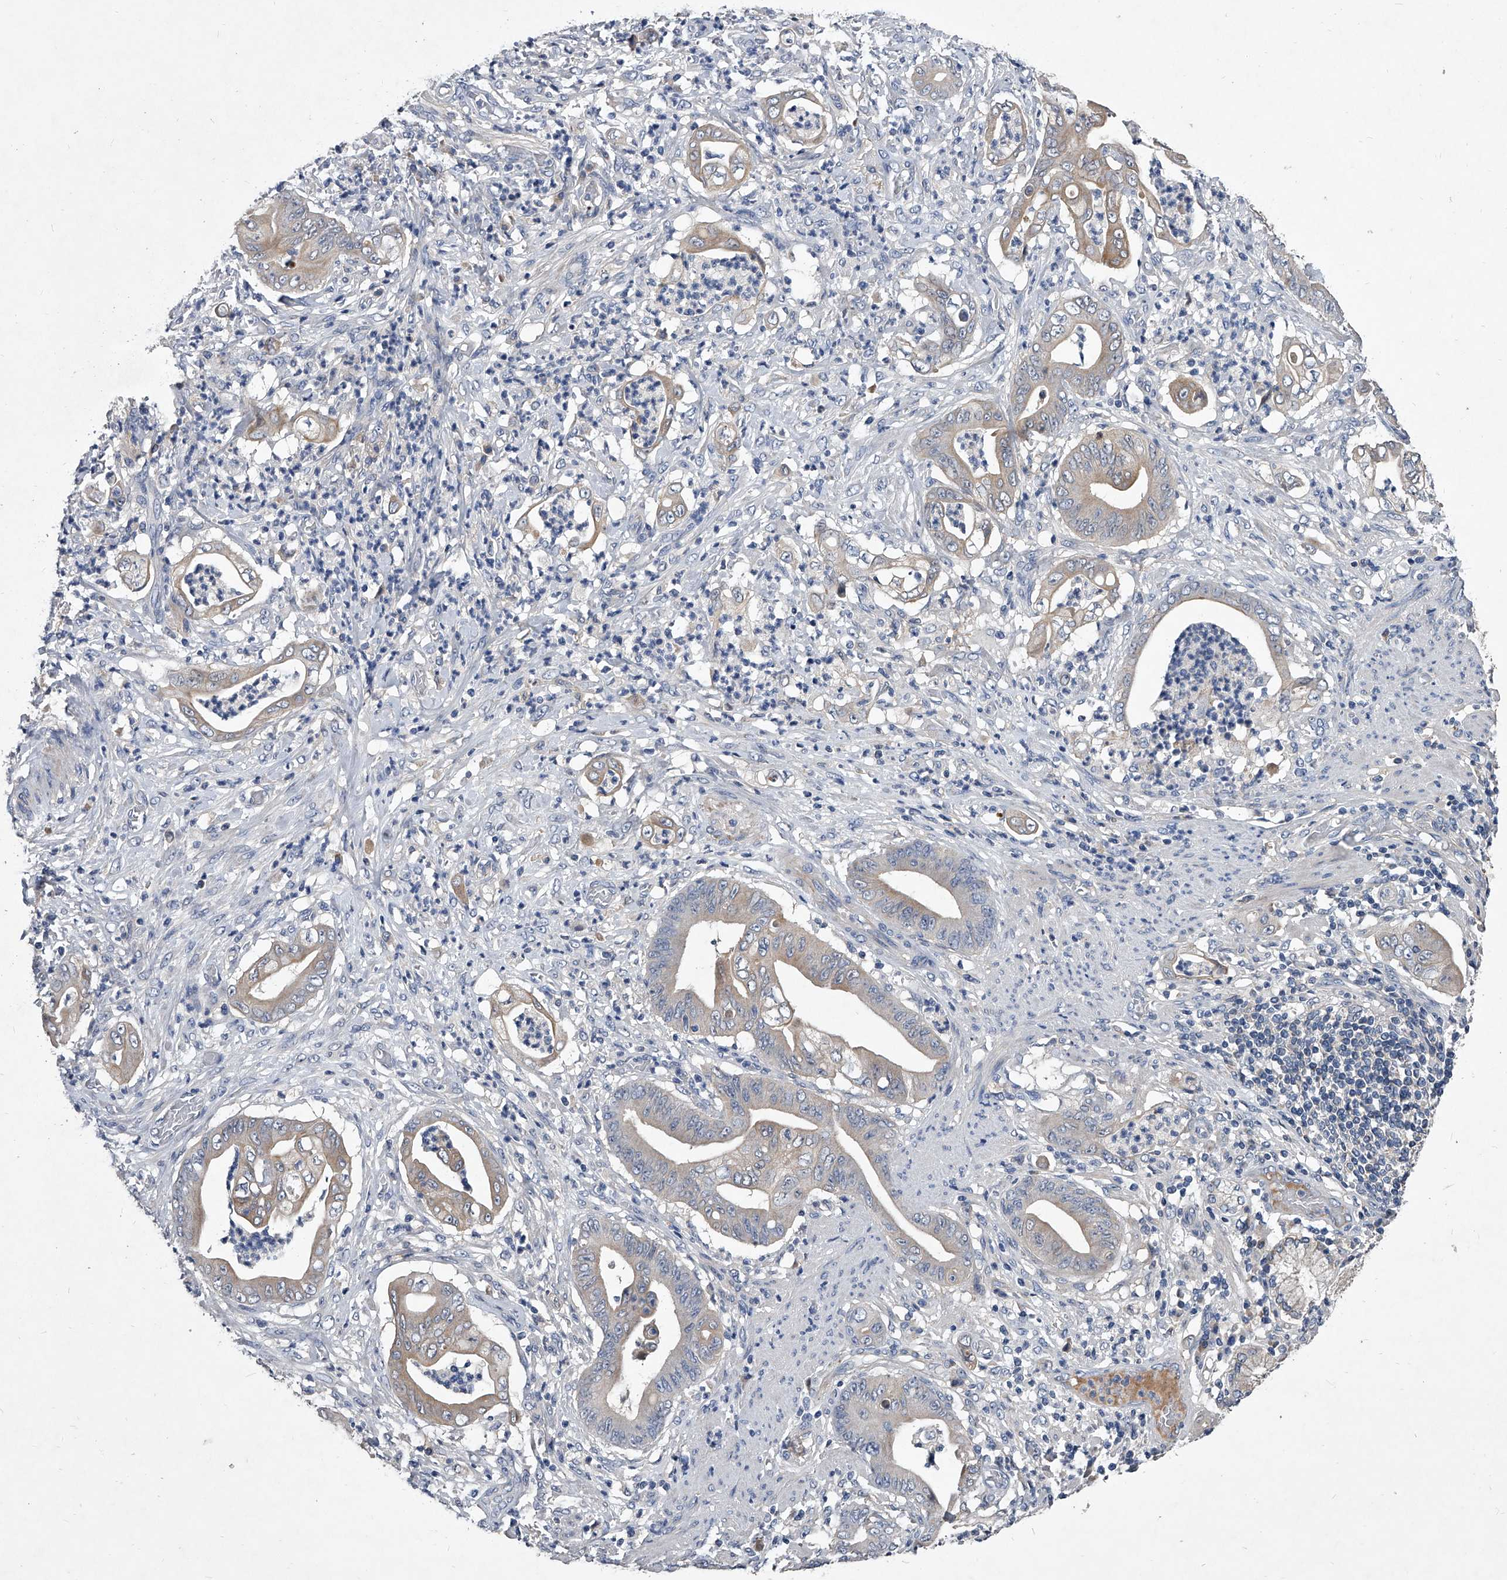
{"staining": {"intensity": "weak", "quantity": ">75%", "location": "cytoplasmic/membranous"}, "tissue": "stomach cancer", "cell_type": "Tumor cells", "image_type": "cancer", "snomed": [{"axis": "morphology", "description": "Adenocarcinoma, NOS"}, {"axis": "topography", "description": "Stomach"}], "caption": "Immunohistochemical staining of stomach cancer displays low levels of weak cytoplasmic/membranous expression in approximately >75% of tumor cells.", "gene": "C5", "patient": {"sex": "female", "age": 73}}